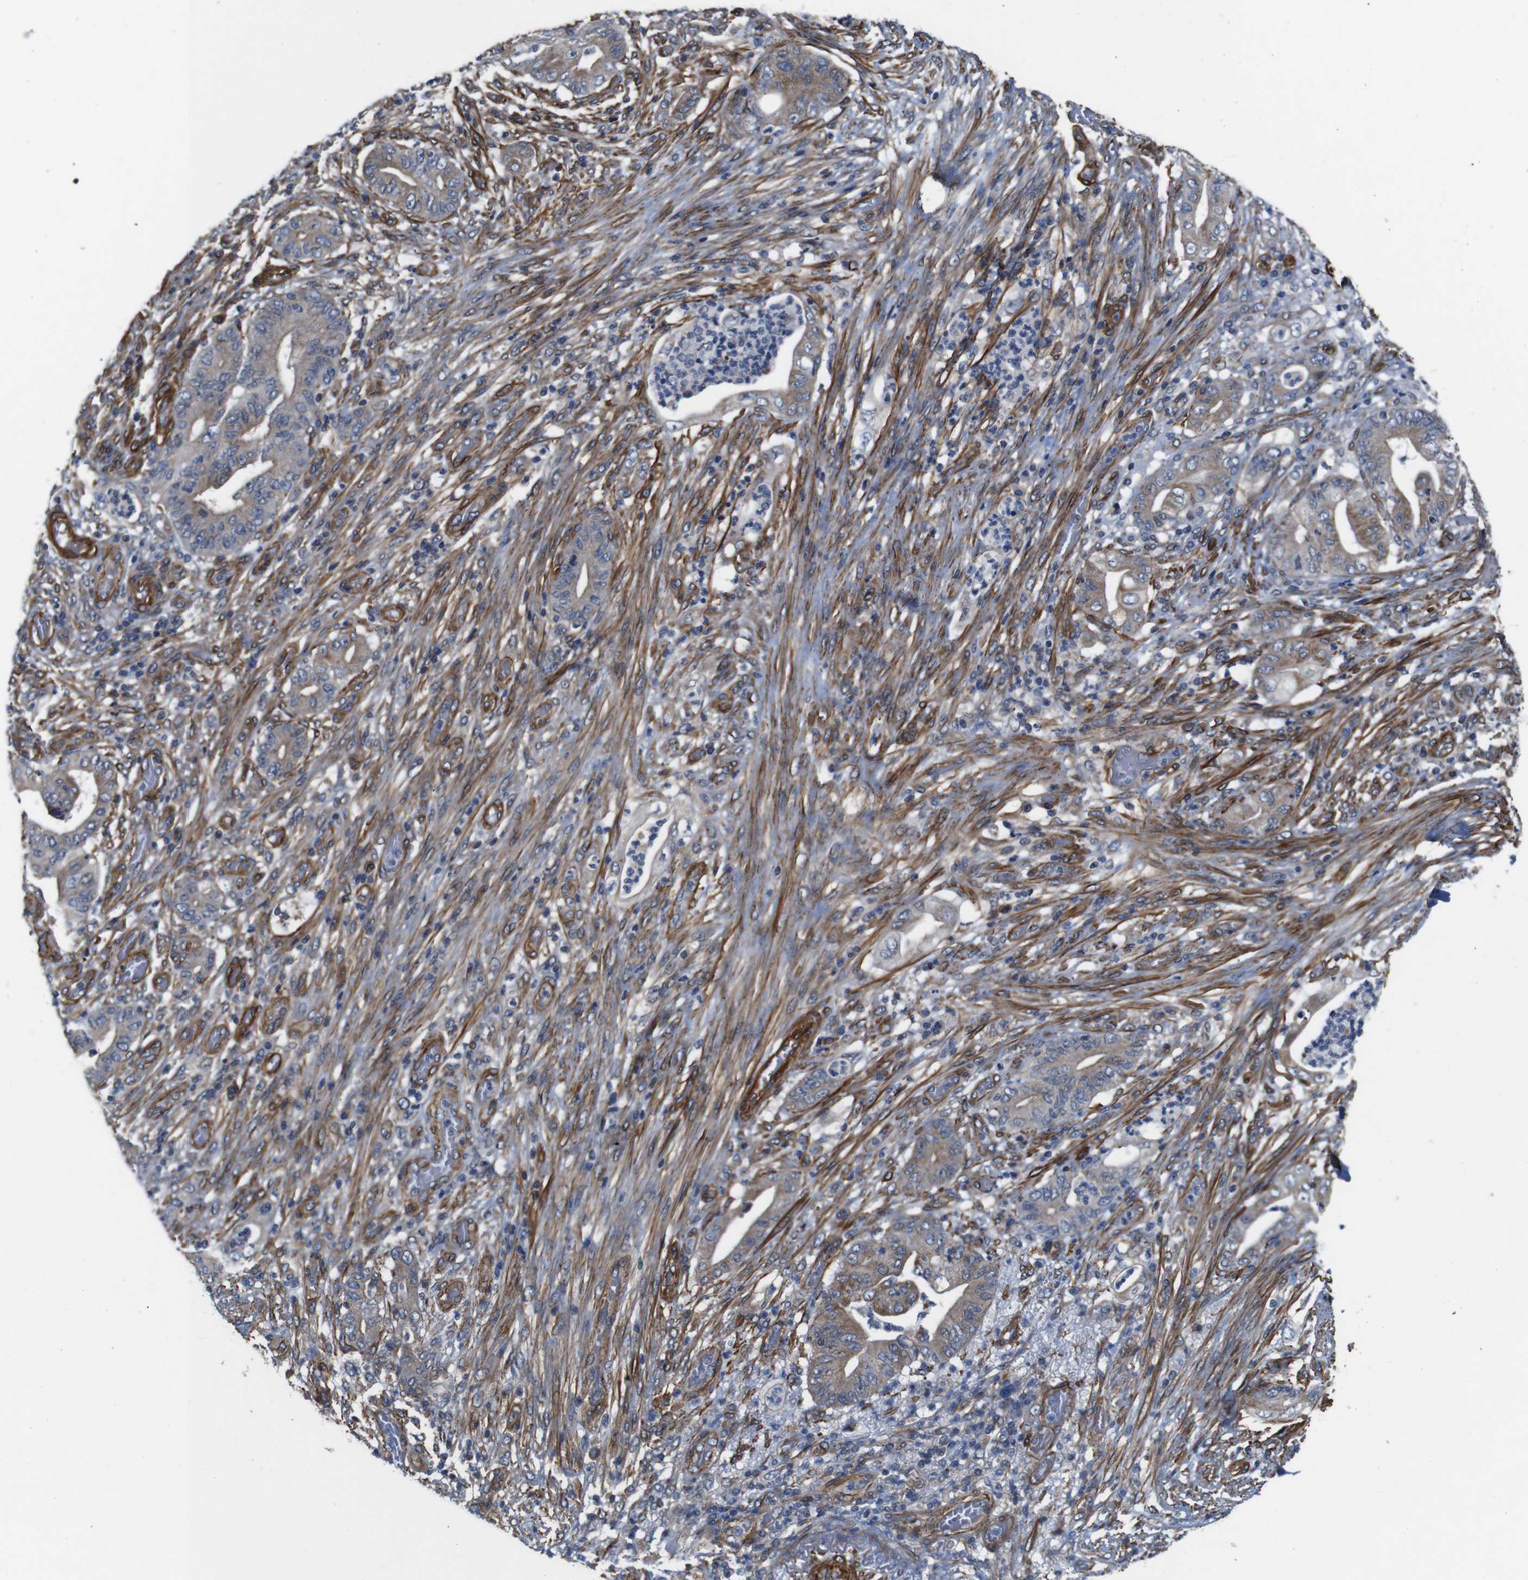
{"staining": {"intensity": "moderate", "quantity": "<25%", "location": "cytoplasmic/membranous"}, "tissue": "stomach cancer", "cell_type": "Tumor cells", "image_type": "cancer", "snomed": [{"axis": "morphology", "description": "Adenocarcinoma, NOS"}, {"axis": "topography", "description": "Stomach"}], "caption": "Protein staining demonstrates moderate cytoplasmic/membranous staining in about <25% of tumor cells in adenocarcinoma (stomach).", "gene": "GGT7", "patient": {"sex": "female", "age": 73}}